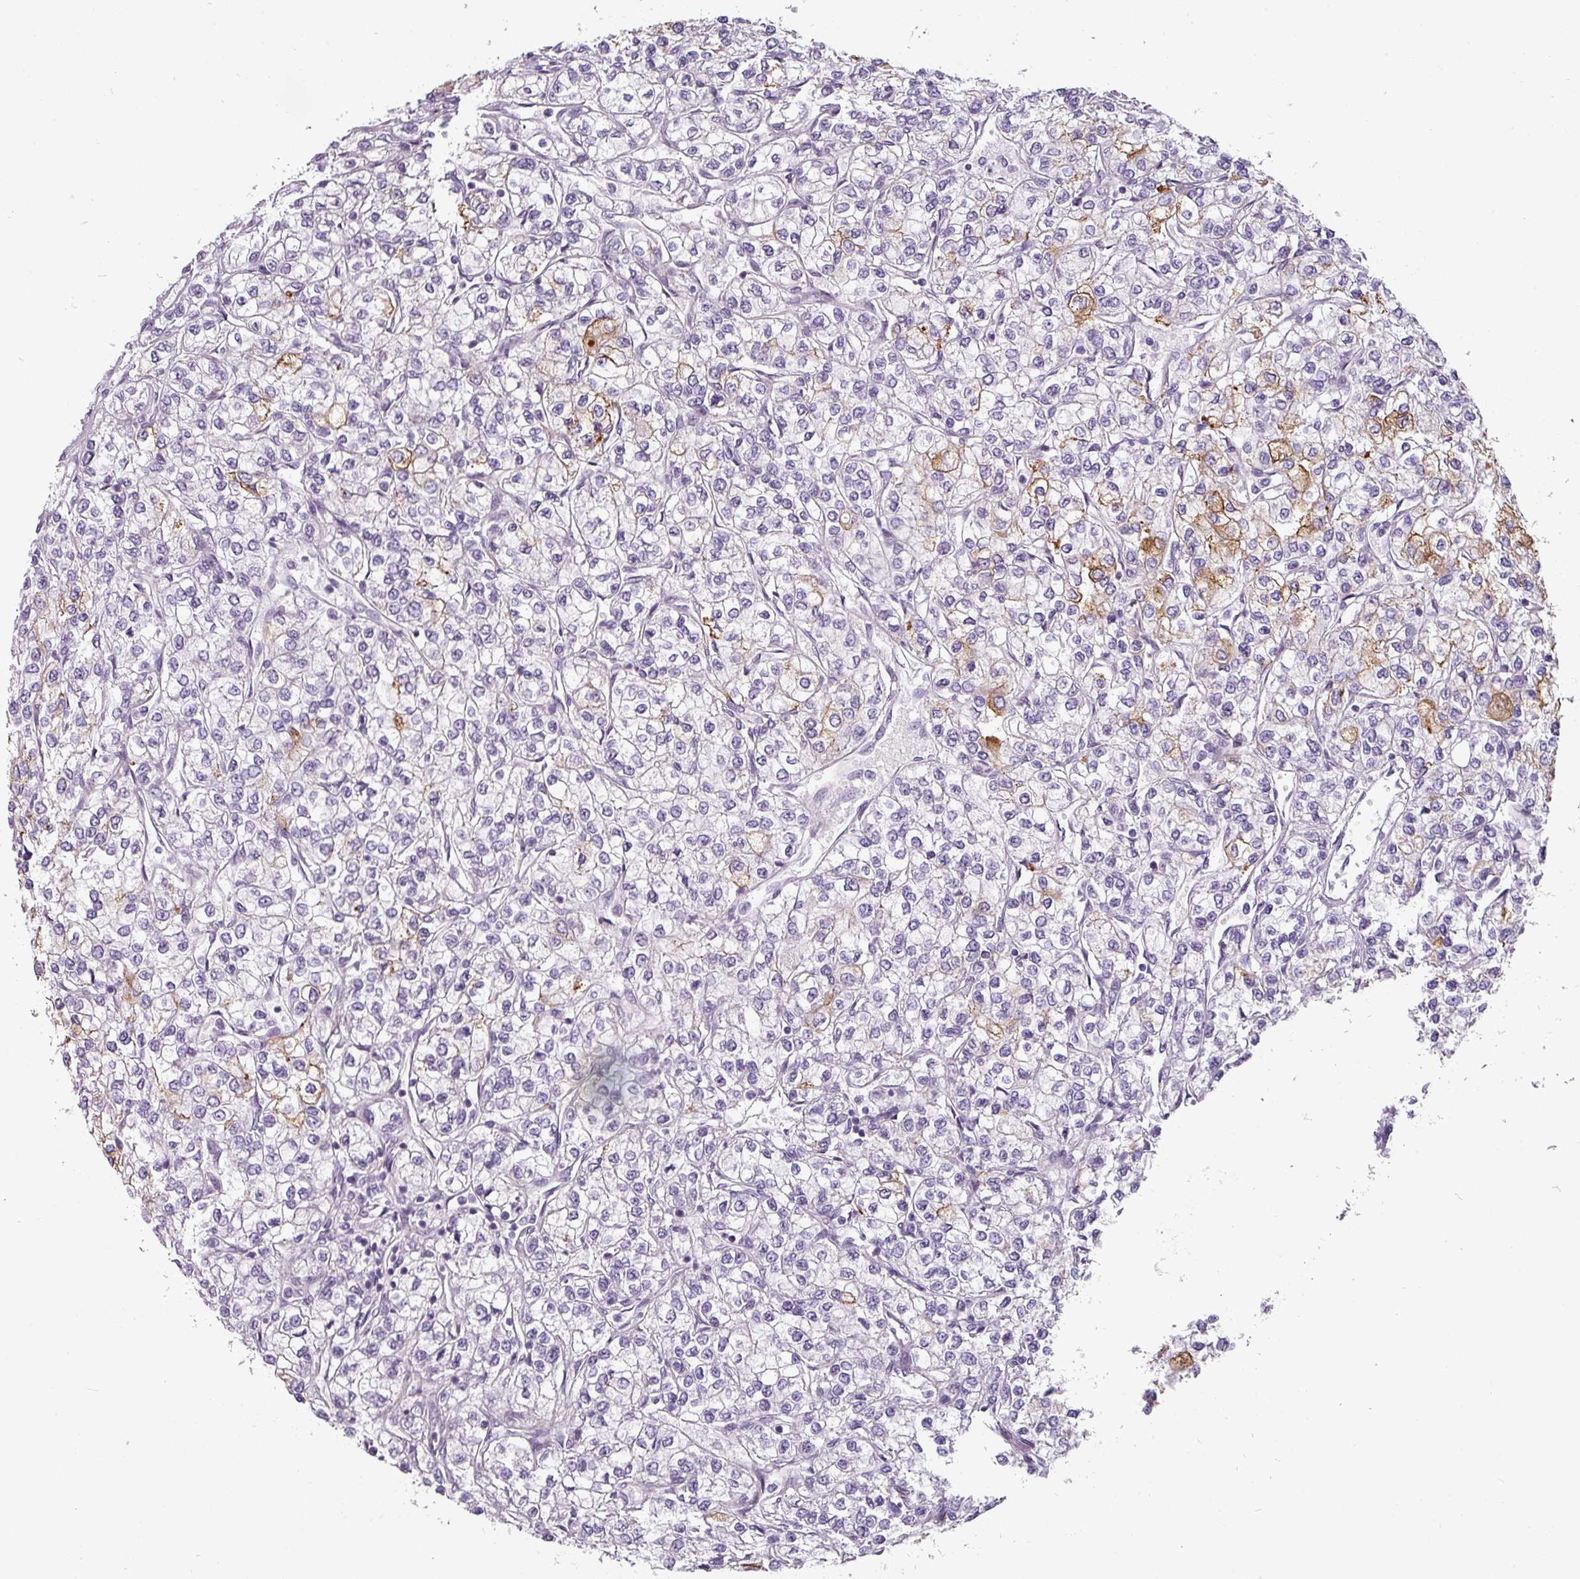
{"staining": {"intensity": "moderate", "quantity": "<25%", "location": "cytoplasmic/membranous"}, "tissue": "renal cancer", "cell_type": "Tumor cells", "image_type": "cancer", "snomed": [{"axis": "morphology", "description": "Adenocarcinoma, NOS"}, {"axis": "topography", "description": "Kidney"}], "caption": "The immunohistochemical stain highlights moderate cytoplasmic/membranous staining in tumor cells of adenocarcinoma (renal) tissue.", "gene": "CHRDL1", "patient": {"sex": "male", "age": 80}}